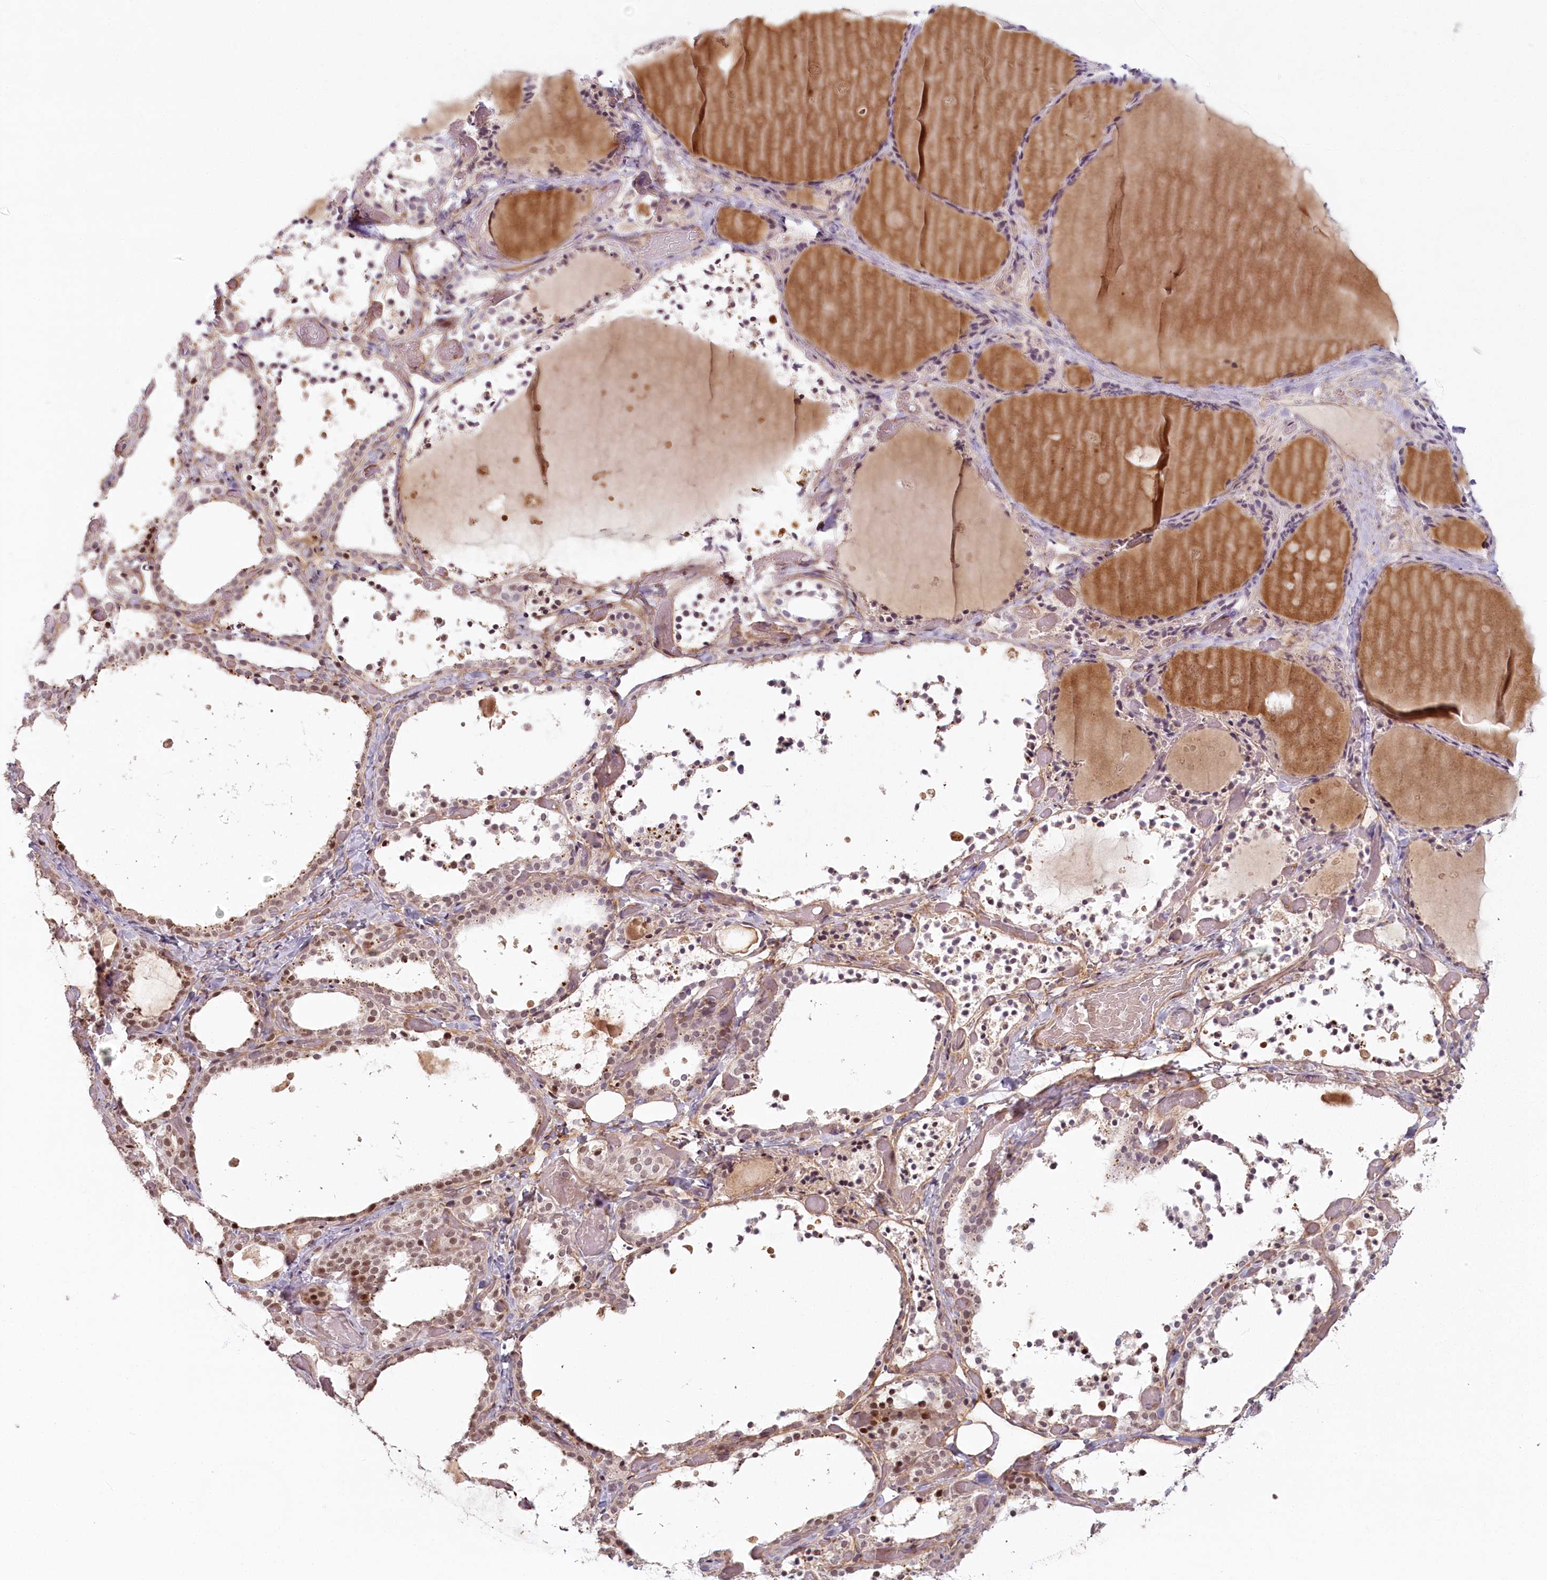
{"staining": {"intensity": "strong", "quantity": "25%-75%", "location": "nuclear"}, "tissue": "thyroid gland", "cell_type": "Glandular cells", "image_type": "normal", "snomed": [{"axis": "morphology", "description": "Normal tissue, NOS"}, {"axis": "topography", "description": "Thyroid gland"}], "caption": "Thyroid gland stained for a protein displays strong nuclear positivity in glandular cells. (Stains: DAB in brown, nuclei in blue, Microscopy: brightfield microscopy at high magnification).", "gene": "FAM204A", "patient": {"sex": "female", "age": 44}}